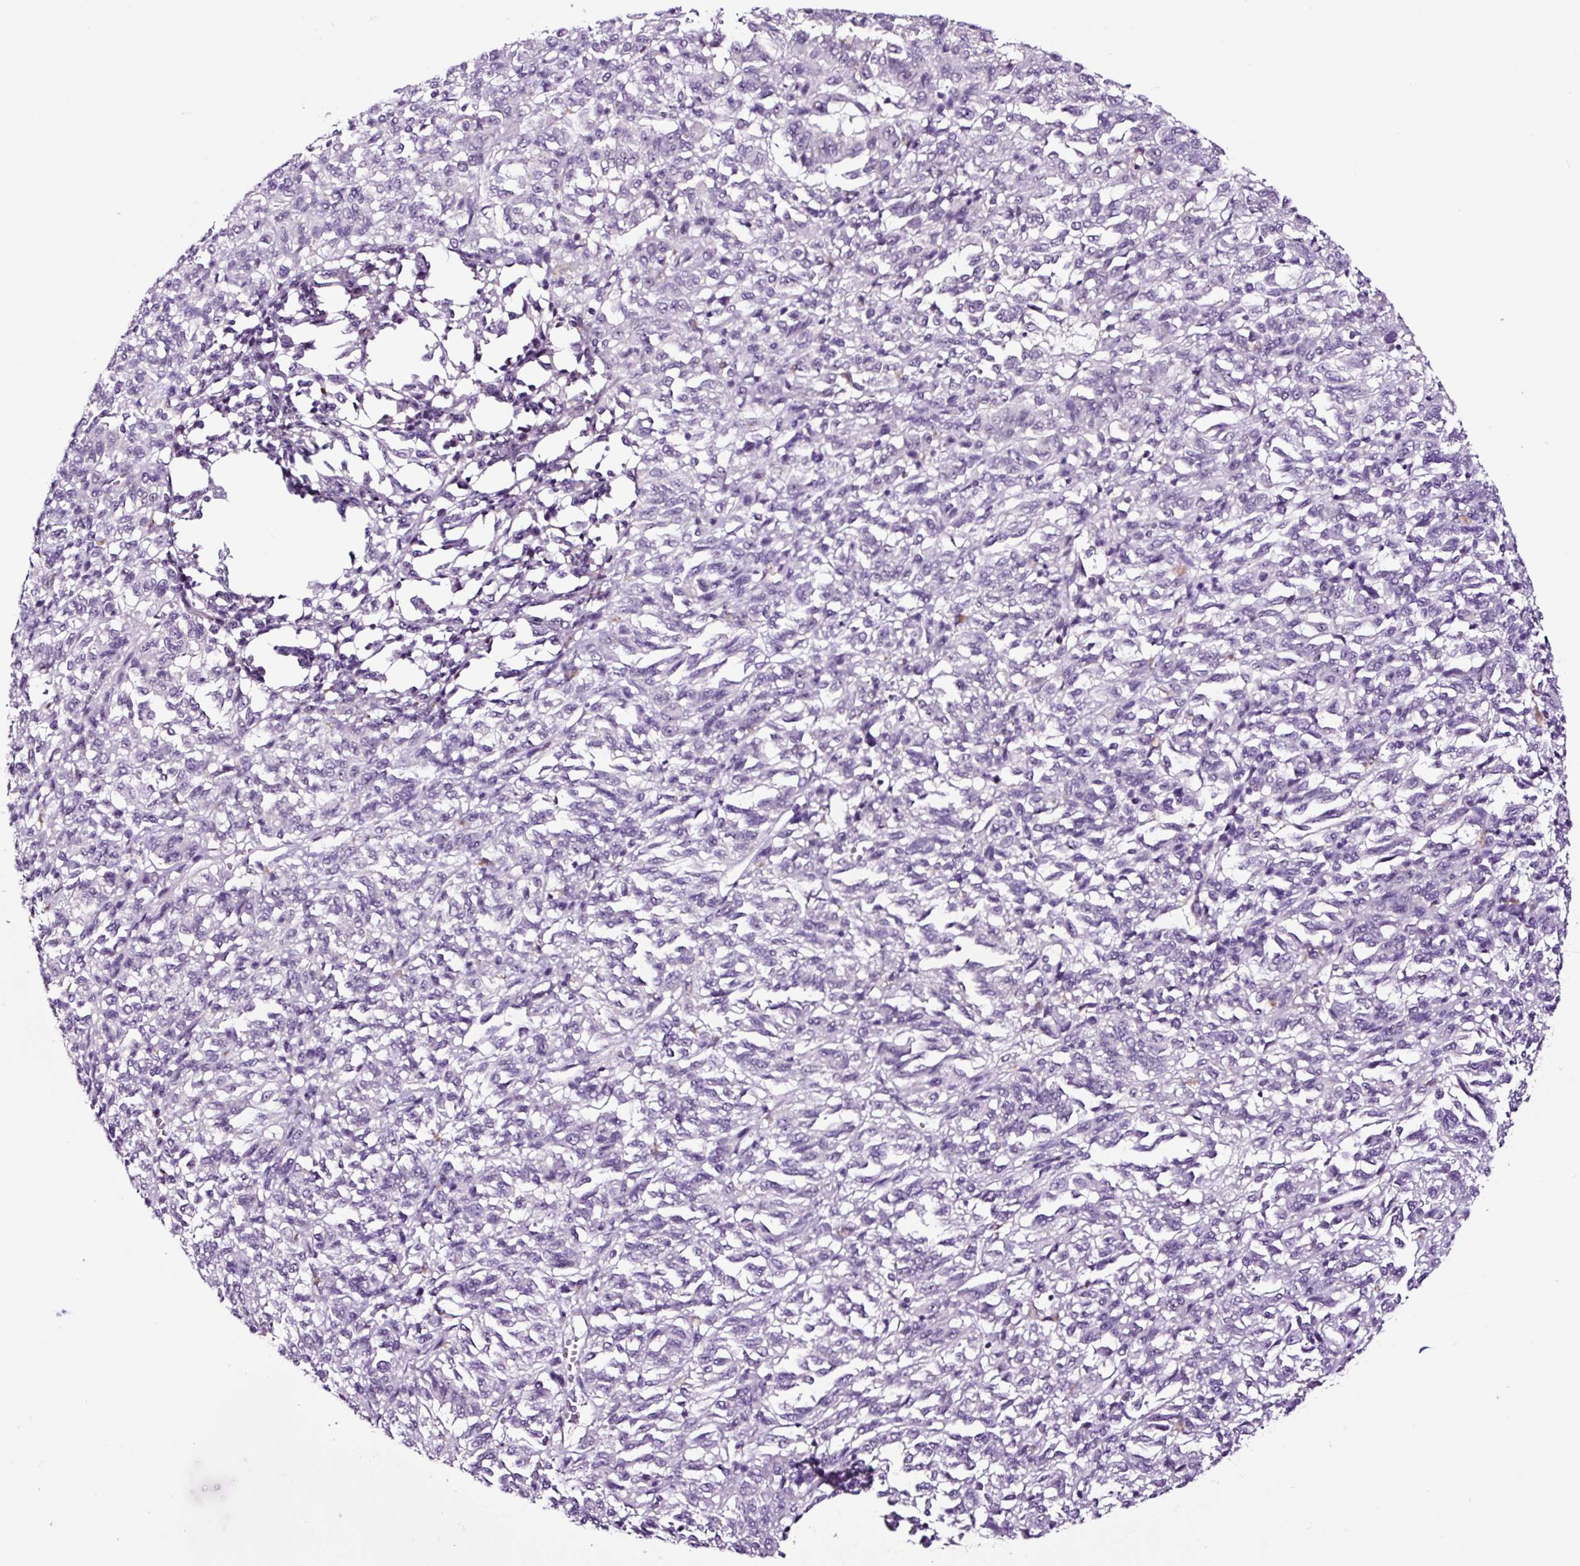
{"staining": {"intensity": "negative", "quantity": "none", "location": "none"}, "tissue": "melanoma", "cell_type": "Tumor cells", "image_type": "cancer", "snomed": [{"axis": "morphology", "description": "Malignant melanoma, Metastatic site"}, {"axis": "topography", "description": "Lung"}], "caption": "Immunohistochemical staining of human melanoma exhibits no significant staining in tumor cells.", "gene": "NOM1", "patient": {"sex": "male", "age": 64}}